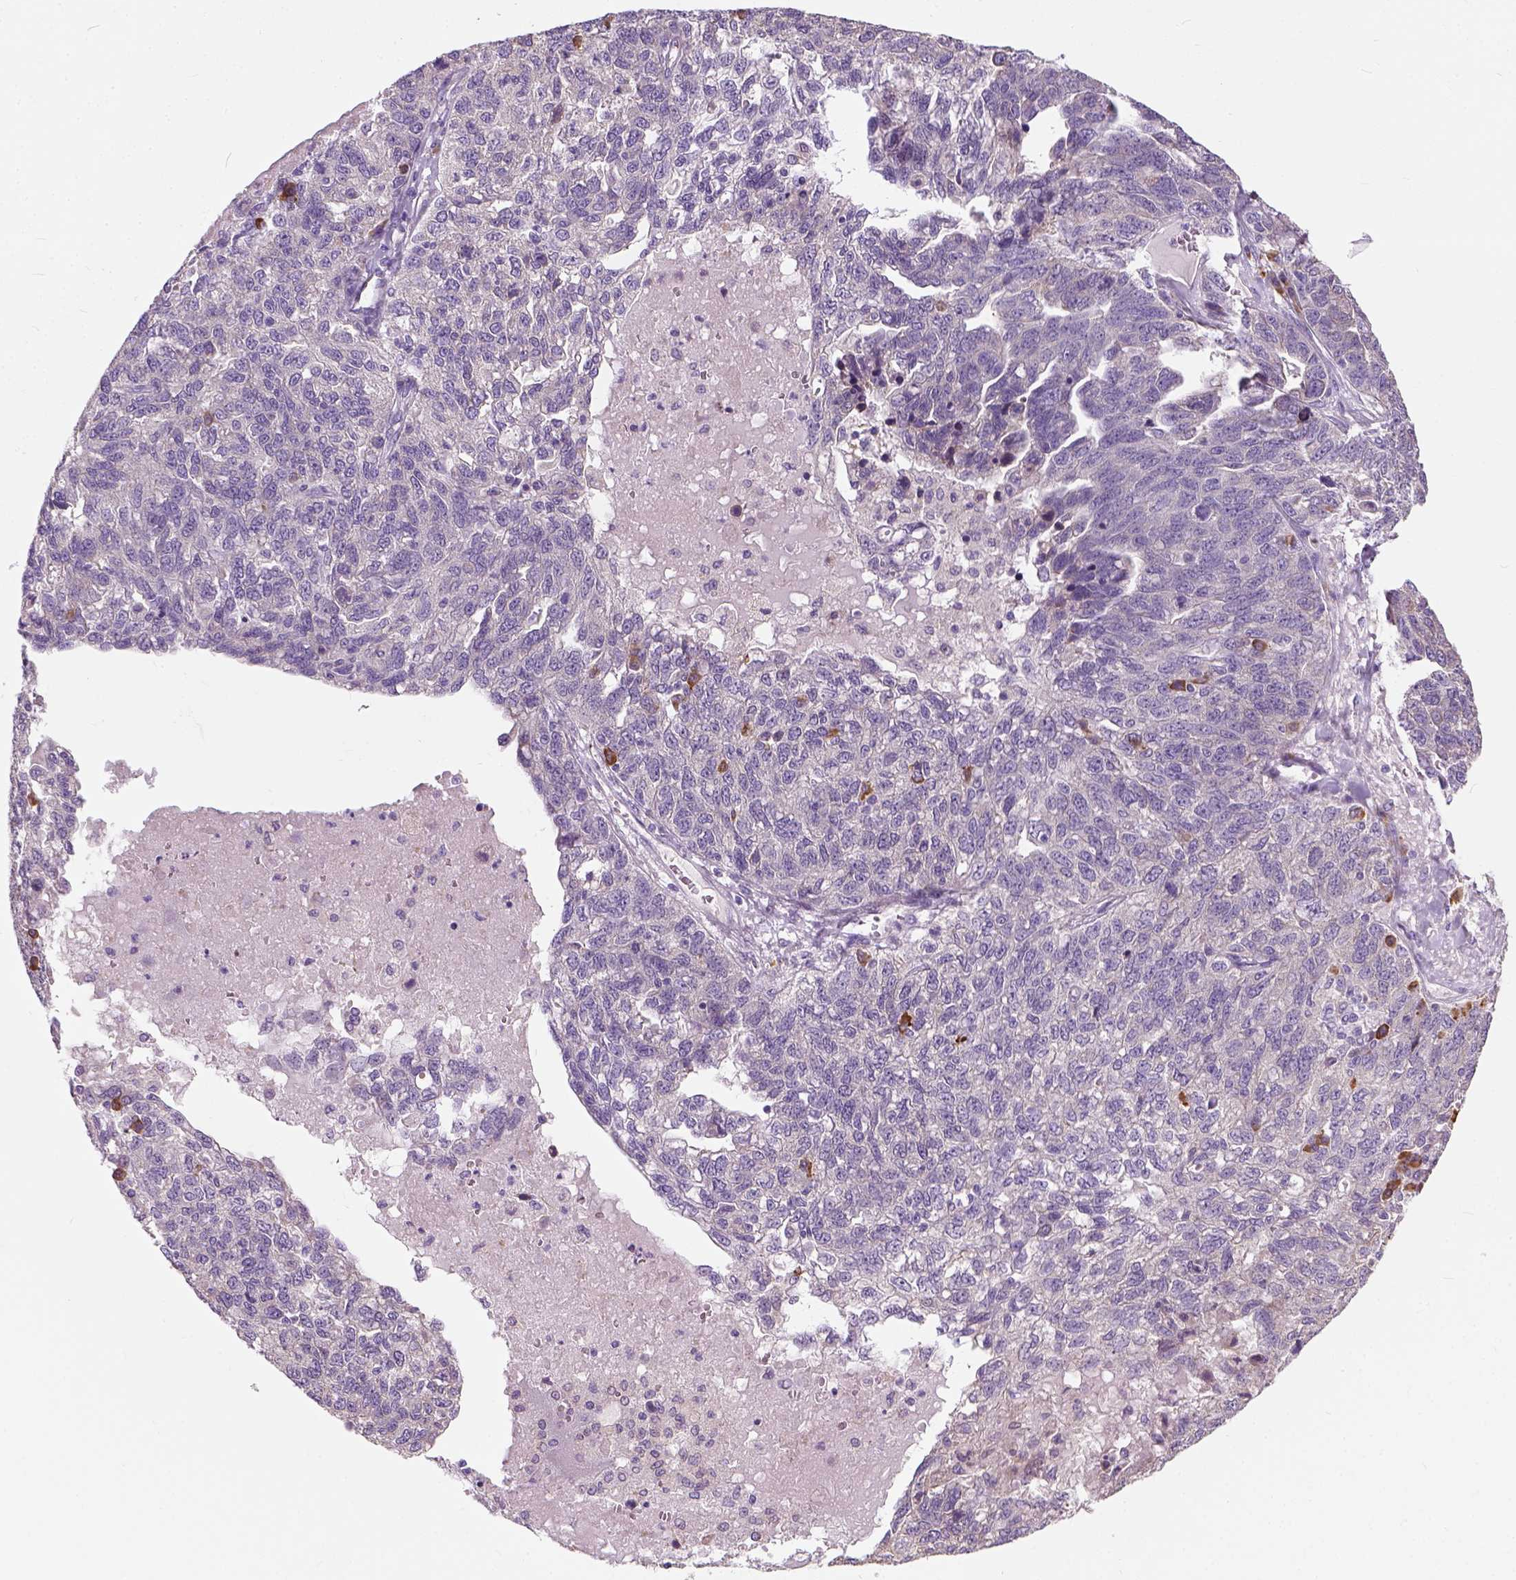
{"staining": {"intensity": "negative", "quantity": "none", "location": "none"}, "tissue": "ovarian cancer", "cell_type": "Tumor cells", "image_type": "cancer", "snomed": [{"axis": "morphology", "description": "Cystadenocarcinoma, serous, NOS"}, {"axis": "topography", "description": "Ovary"}], "caption": "An image of human ovarian serous cystadenocarcinoma is negative for staining in tumor cells.", "gene": "TRIM72", "patient": {"sex": "female", "age": 71}}